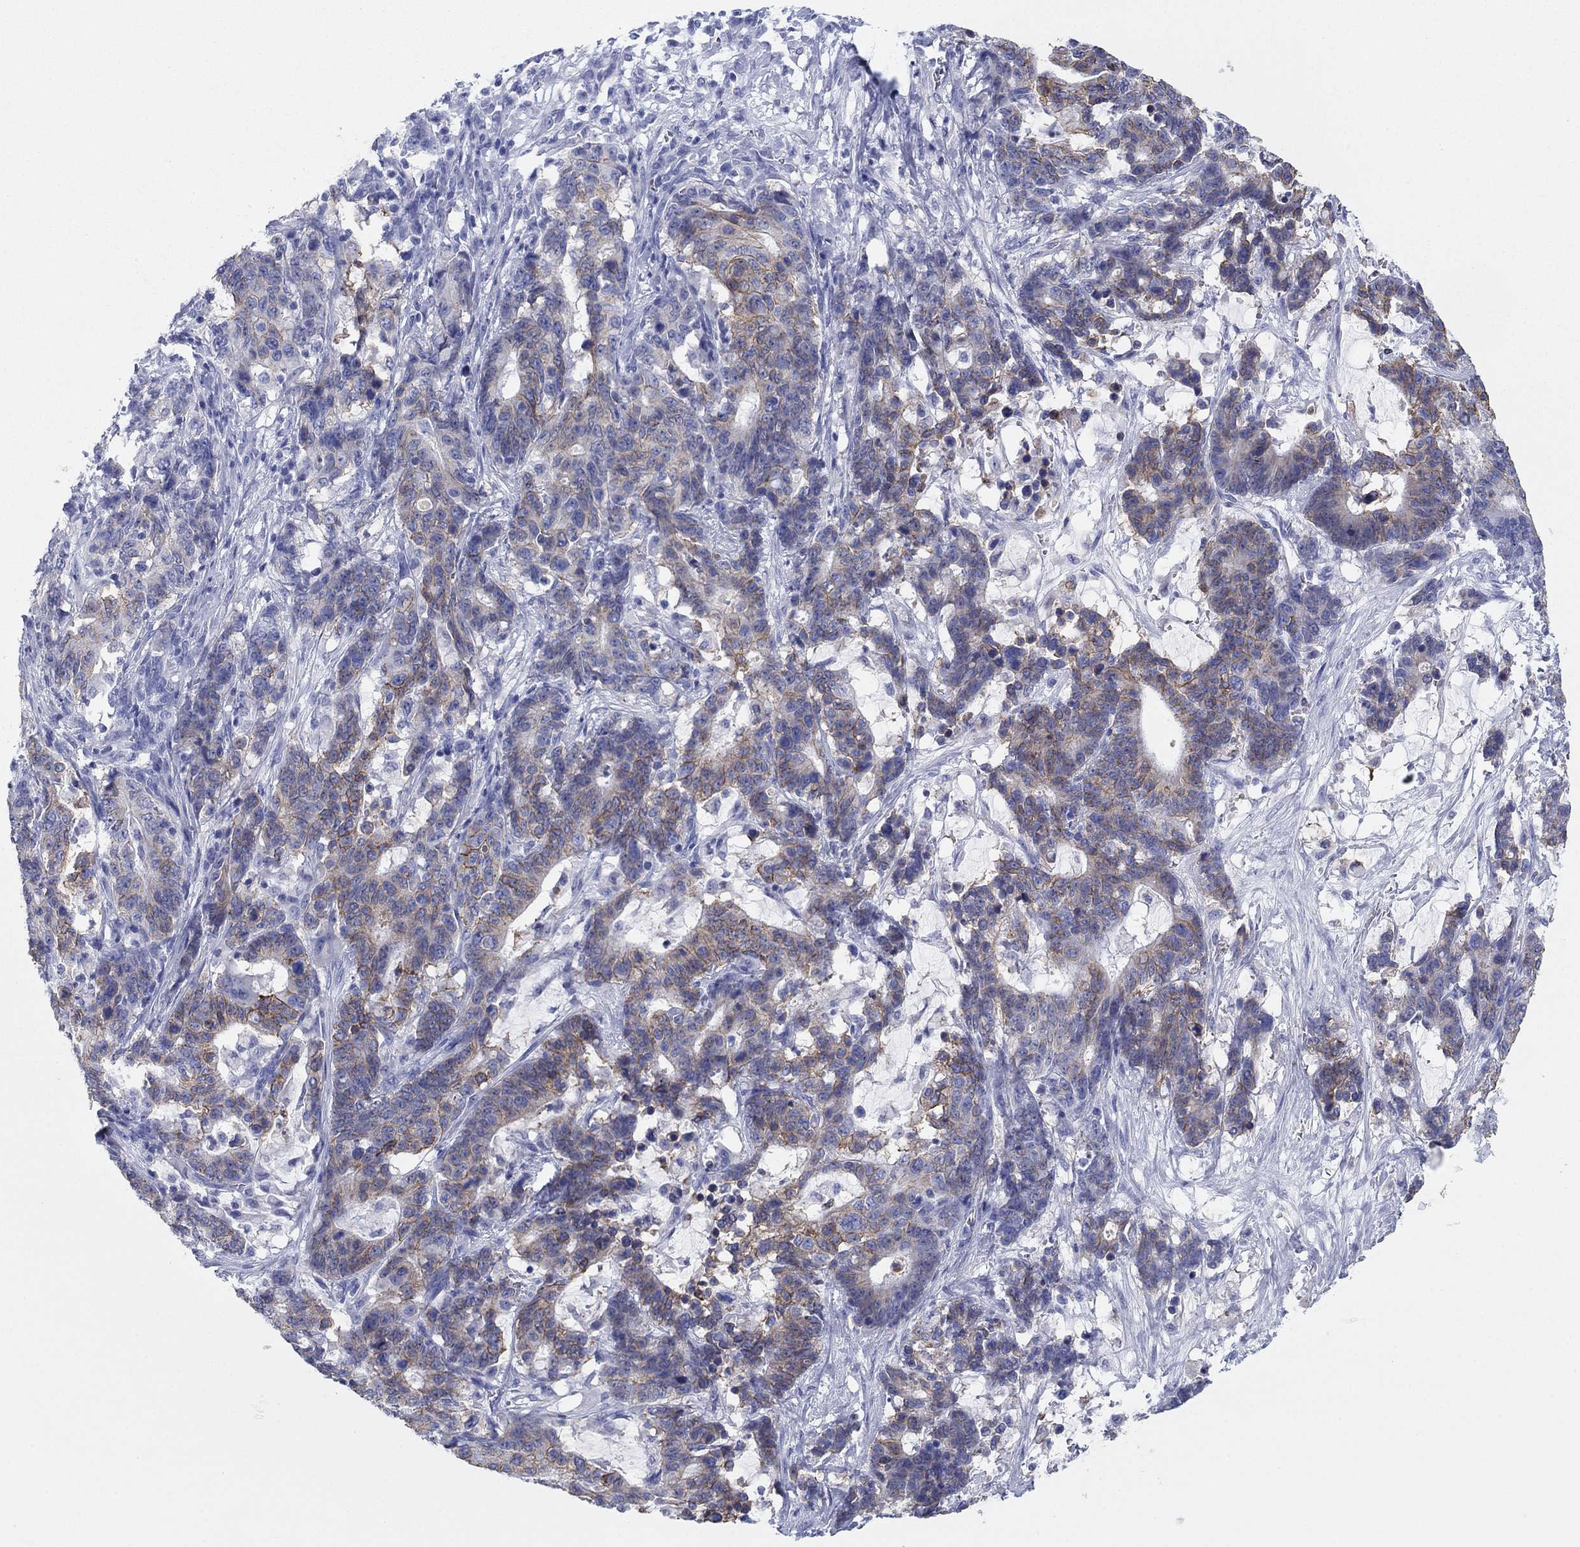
{"staining": {"intensity": "moderate", "quantity": "25%-75%", "location": "cytoplasmic/membranous"}, "tissue": "stomach cancer", "cell_type": "Tumor cells", "image_type": "cancer", "snomed": [{"axis": "morphology", "description": "Normal tissue, NOS"}, {"axis": "morphology", "description": "Adenocarcinoma, NOS"}, {"axis": "topography", "description": "Stomach"}], "caption": "Human stomach cancer stained with a brown dye shows moderate cytoplasmic/membranous positive expression in about 25%-75% of tumor cells.", "gene": "ATP1B1", "patient": {"sex": "female", "age": 64}}